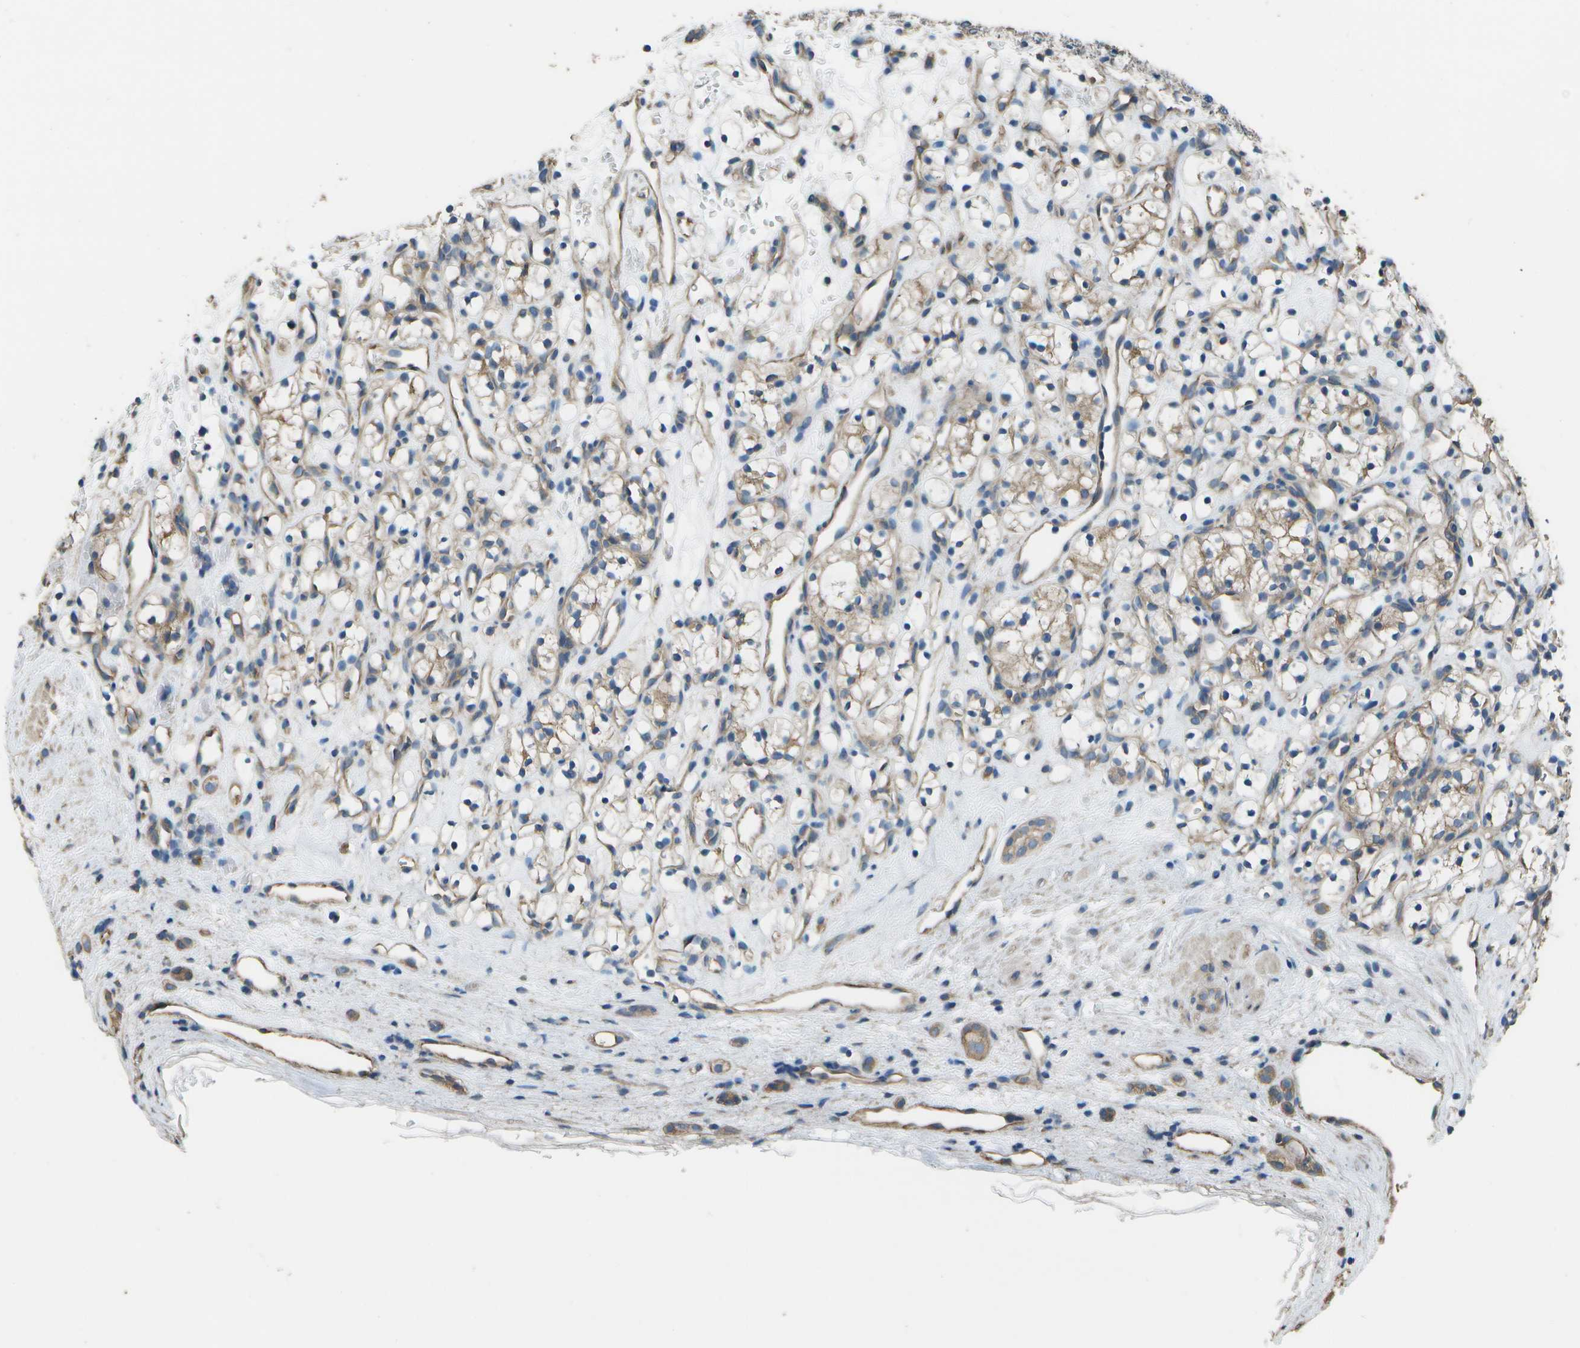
{"staining": {"intensity": "weak", "quantity": "25%-75%", "location": "cytoplasmic/membranous"}, "tissue": "renal cancer", "cell_type": "Tumor cells", "image_type": "cancer", "snomed": [{"axis": "morphology", "description": "Adenocarcinoma, NOS"}, {"axis": "topography", "description": "Kidney"}], "caption": "This micrograph shows immunohistochemistry staining of human renal cancer, with low weak cytoplasmic/membranous expression in approximately 25%-75% of tumor cells.", "gene": "CLNS1A", "patient": {"sex": "female", "age": 60}}